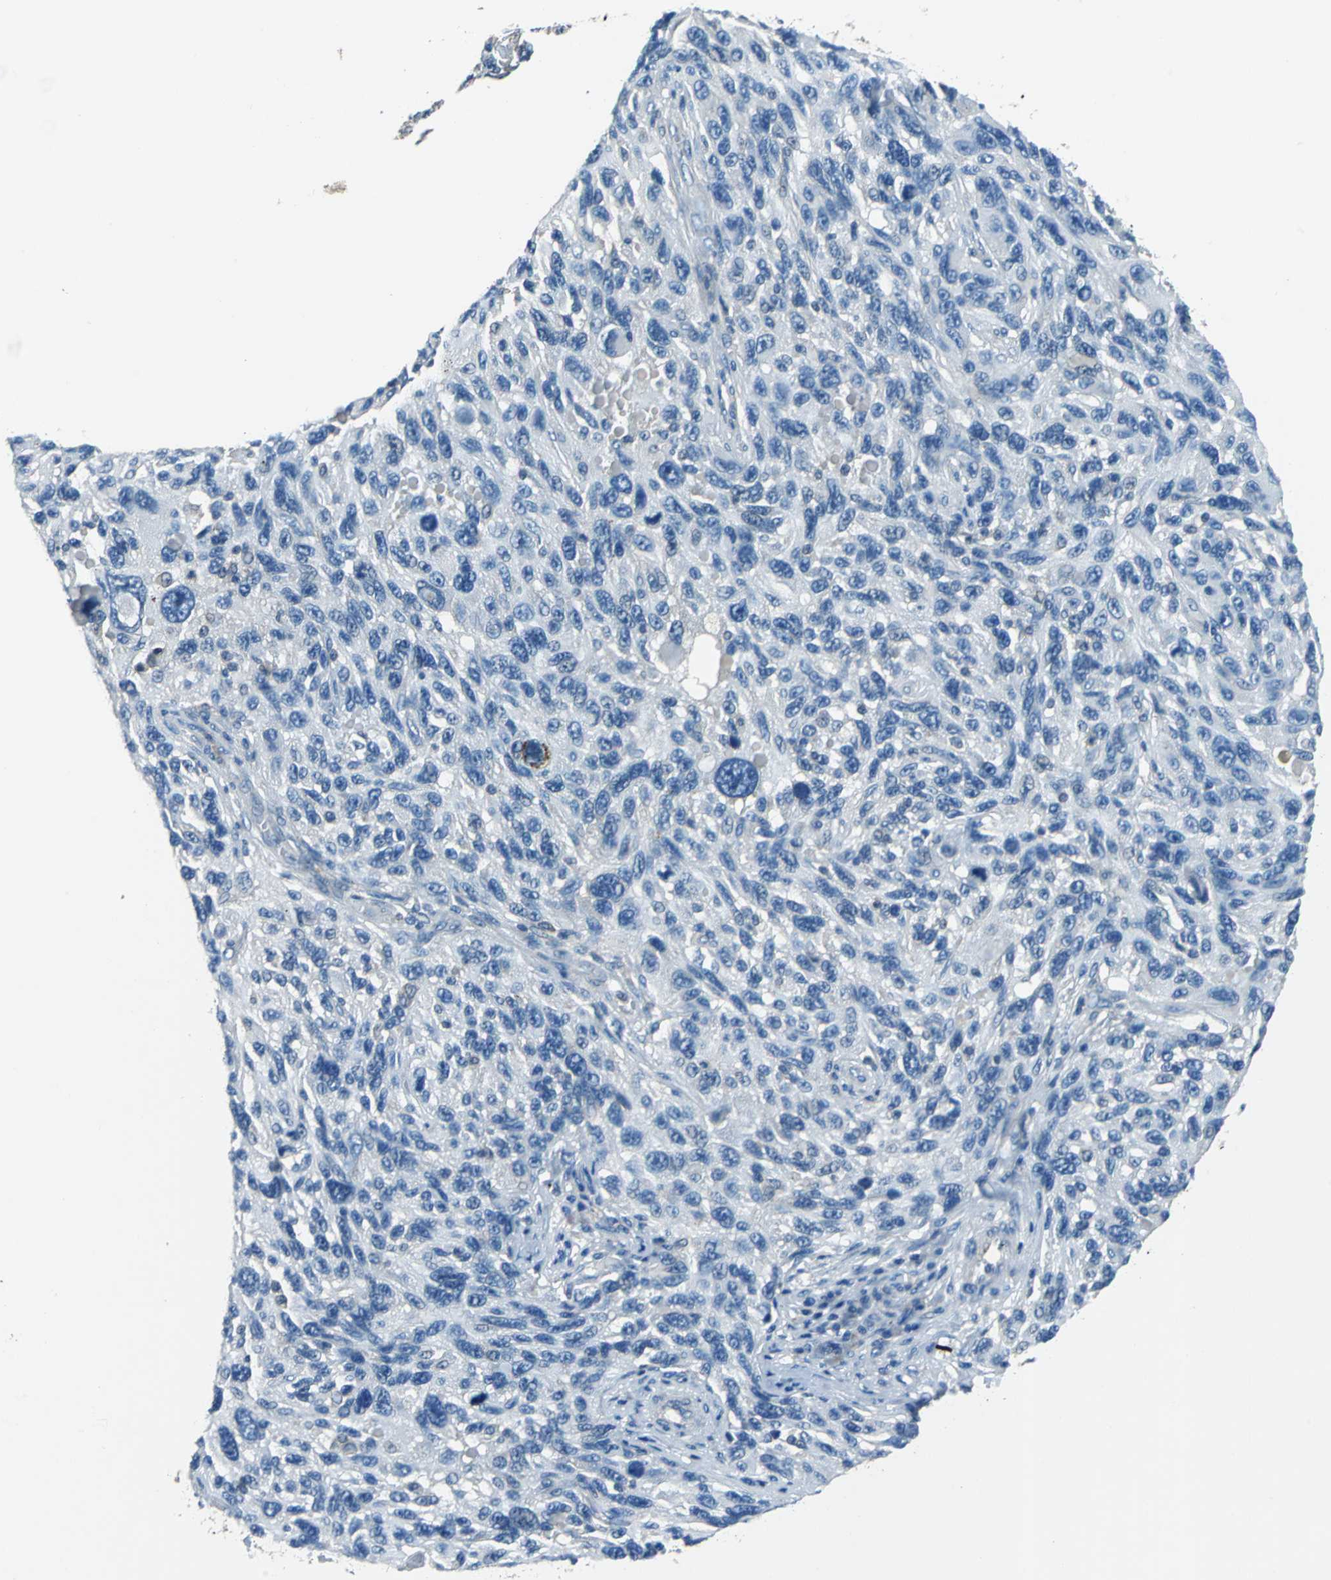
{"staining": {"intensity": "negative", "quantity": "none", "location": "none"}, "tissue": "melanoma", "cell_type": "Tumor cells", "image_type": "cancer", "snomed": [{"axis": "morphology", "description": "Malignant melanoma, NOS"}, {"axis": "topography", "description": "Skin"}], "caption": "There is no significant expression in tumor cells of malignant melanoma. (DAB (3,3'-diaminobenzidine) immunohistochemistry, high magnification).", "gene": "PRKCA", "patient": {"sex": "male", "age": 53}}